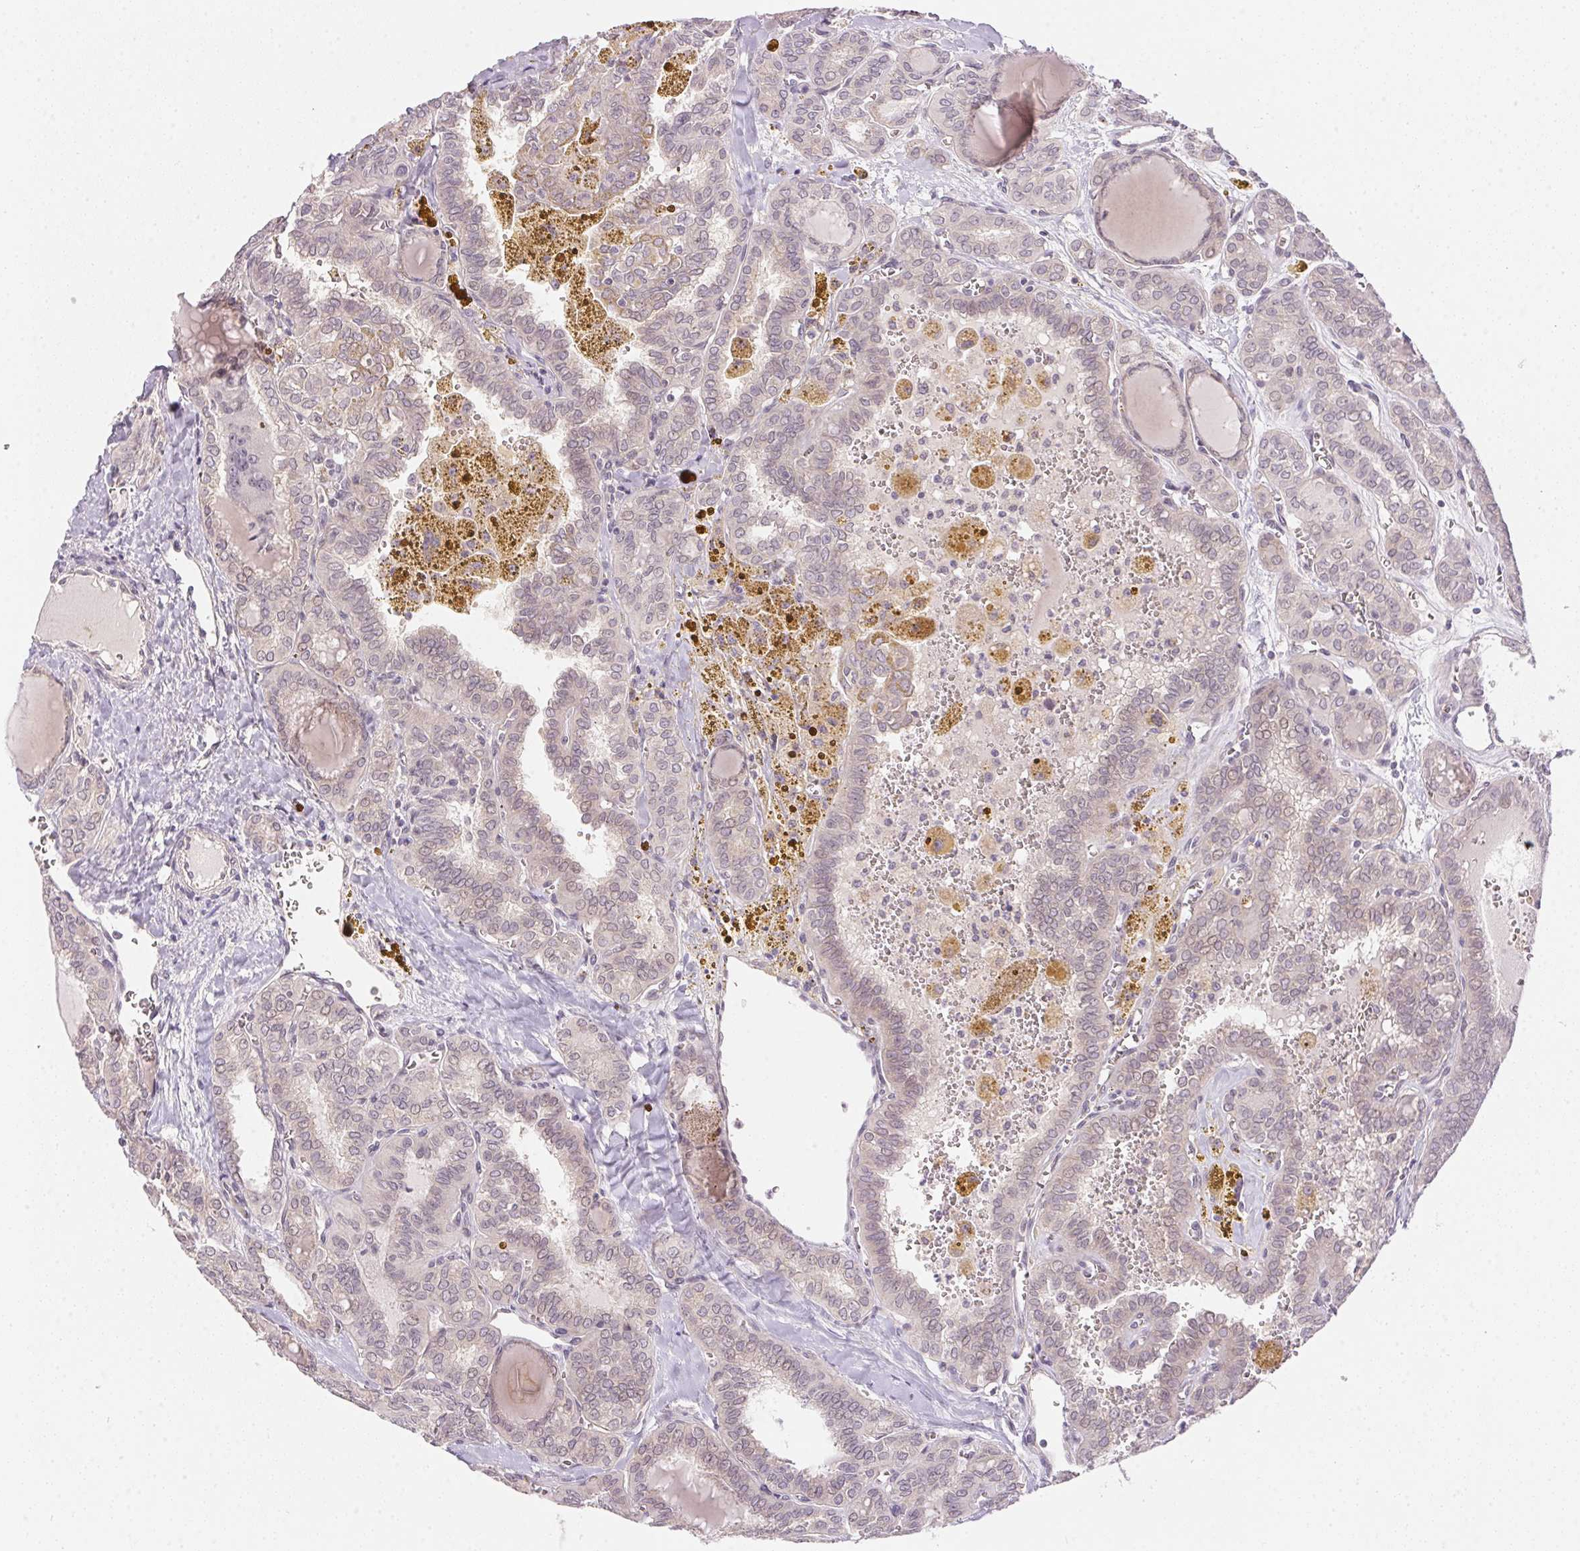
{"staining": {"intensity": "negative", "quantity": "none", "location": "none"}, "tissue": "thyroid cancer", "cell_type": "Tumor cells", "image_type": "cancer", "snomed": [{"axis": "morphology", "description": "Papillary adenocarcinoma, NOS"}, {"axis": "topography", "description": "Thyroid gland"}], "caption": "The image reveals no significant positivity in tumor cells of thyroid cancer. Brightfield microscopy of IHC stained with DAB (brown) and hematoxylin (blue), captured at high magnification.", "gene": "TTC23L", "patient": {"sex": "female", "age": 41}}